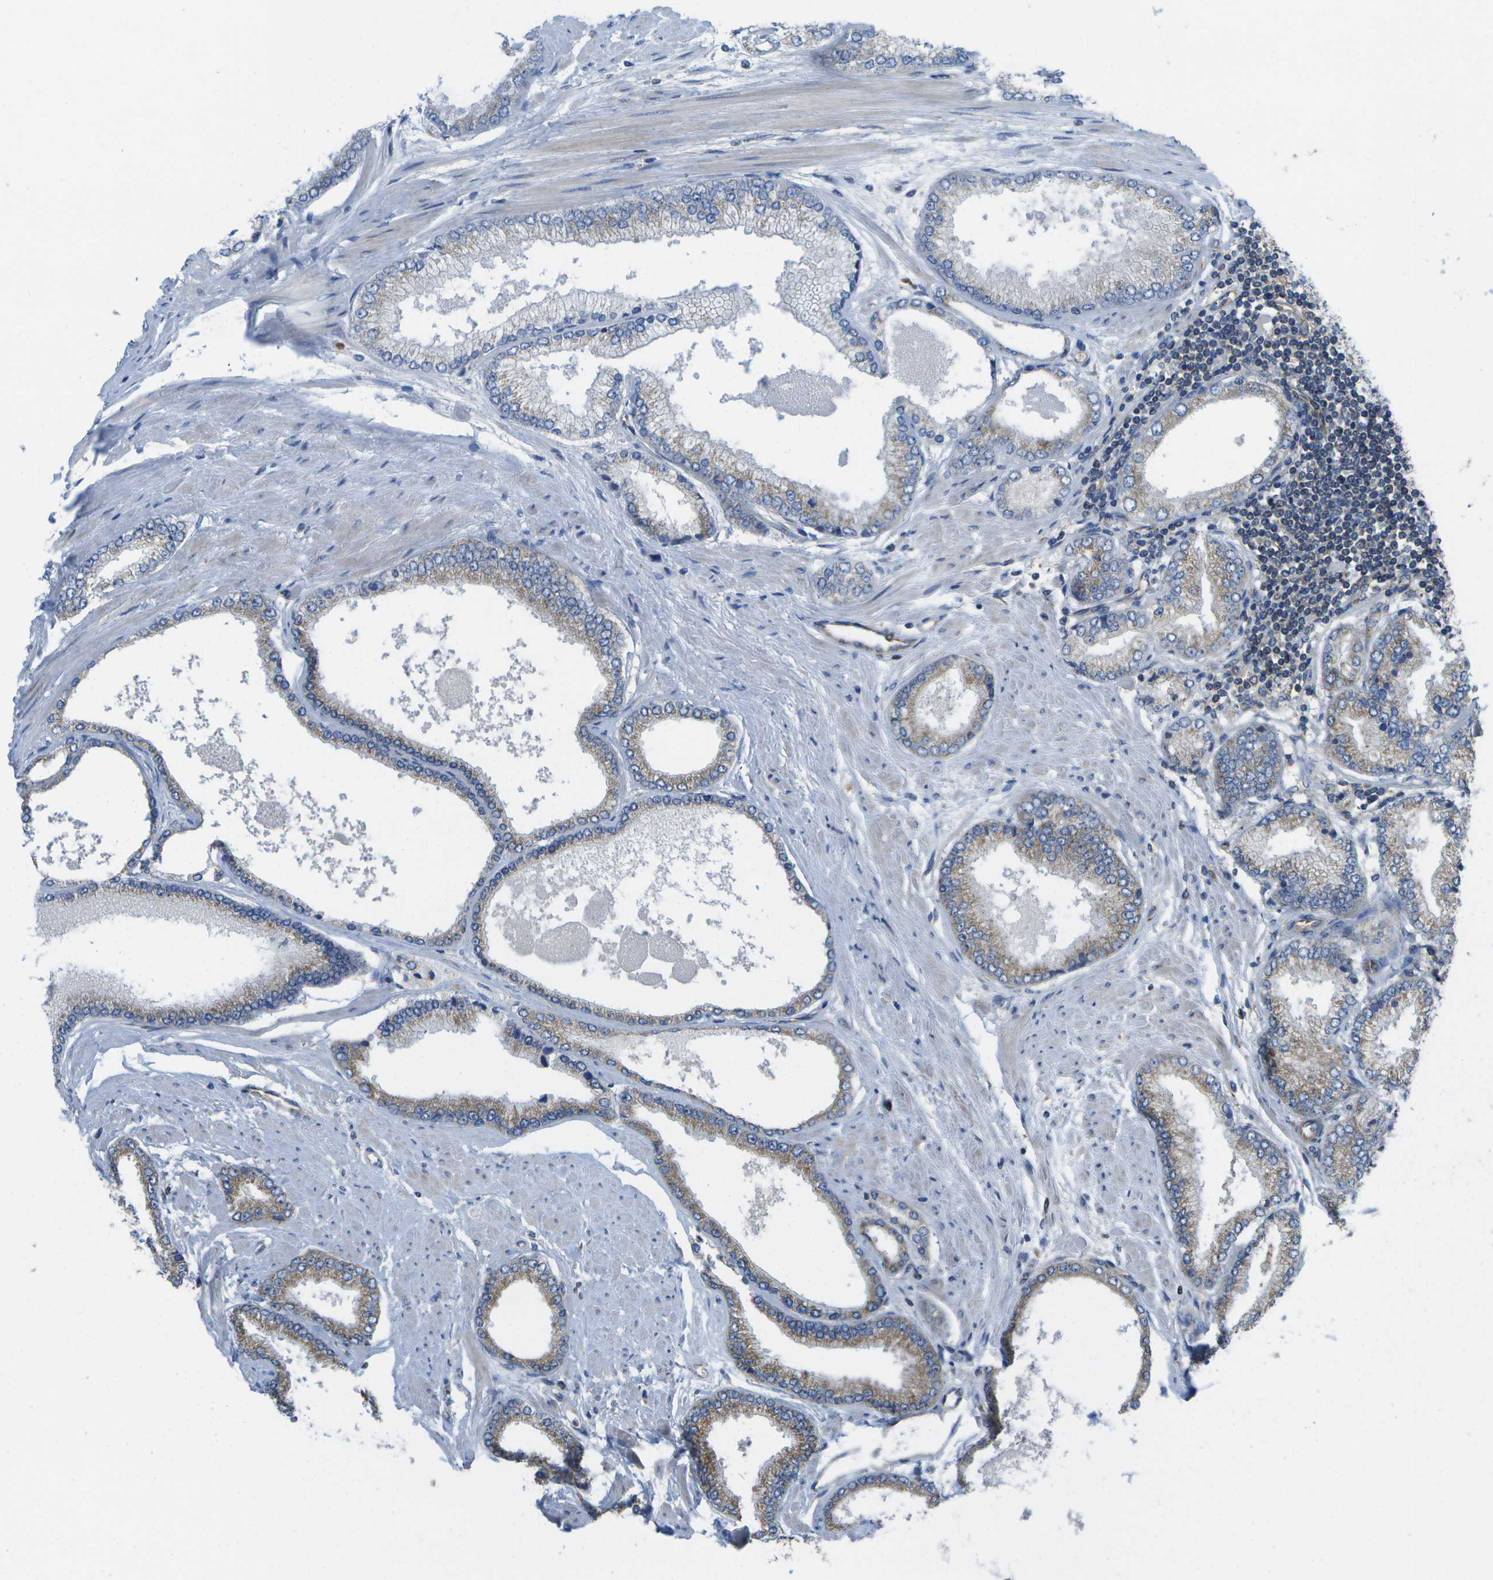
{"staining": {"intensity": "moderate", "quantity": "25%-75%", "location": "cytoplasmic/membranous"}, "tissue": "prostate cancer", "cell_type": "Tumor cells", "image_type": "cancer", "snomed": [{"axis": "morphology", "description": "Adenocarcinoma, High grade"}, {"axis": "topography", "description": "Prostate"}], "caption": "Prostate cancer tissue exhibits moderate cytoplasmic/membranous staining in approximately 25%-75% of tumor cells", "gene": "DPM3", "patient": {"sex": "male", "age": 61}}